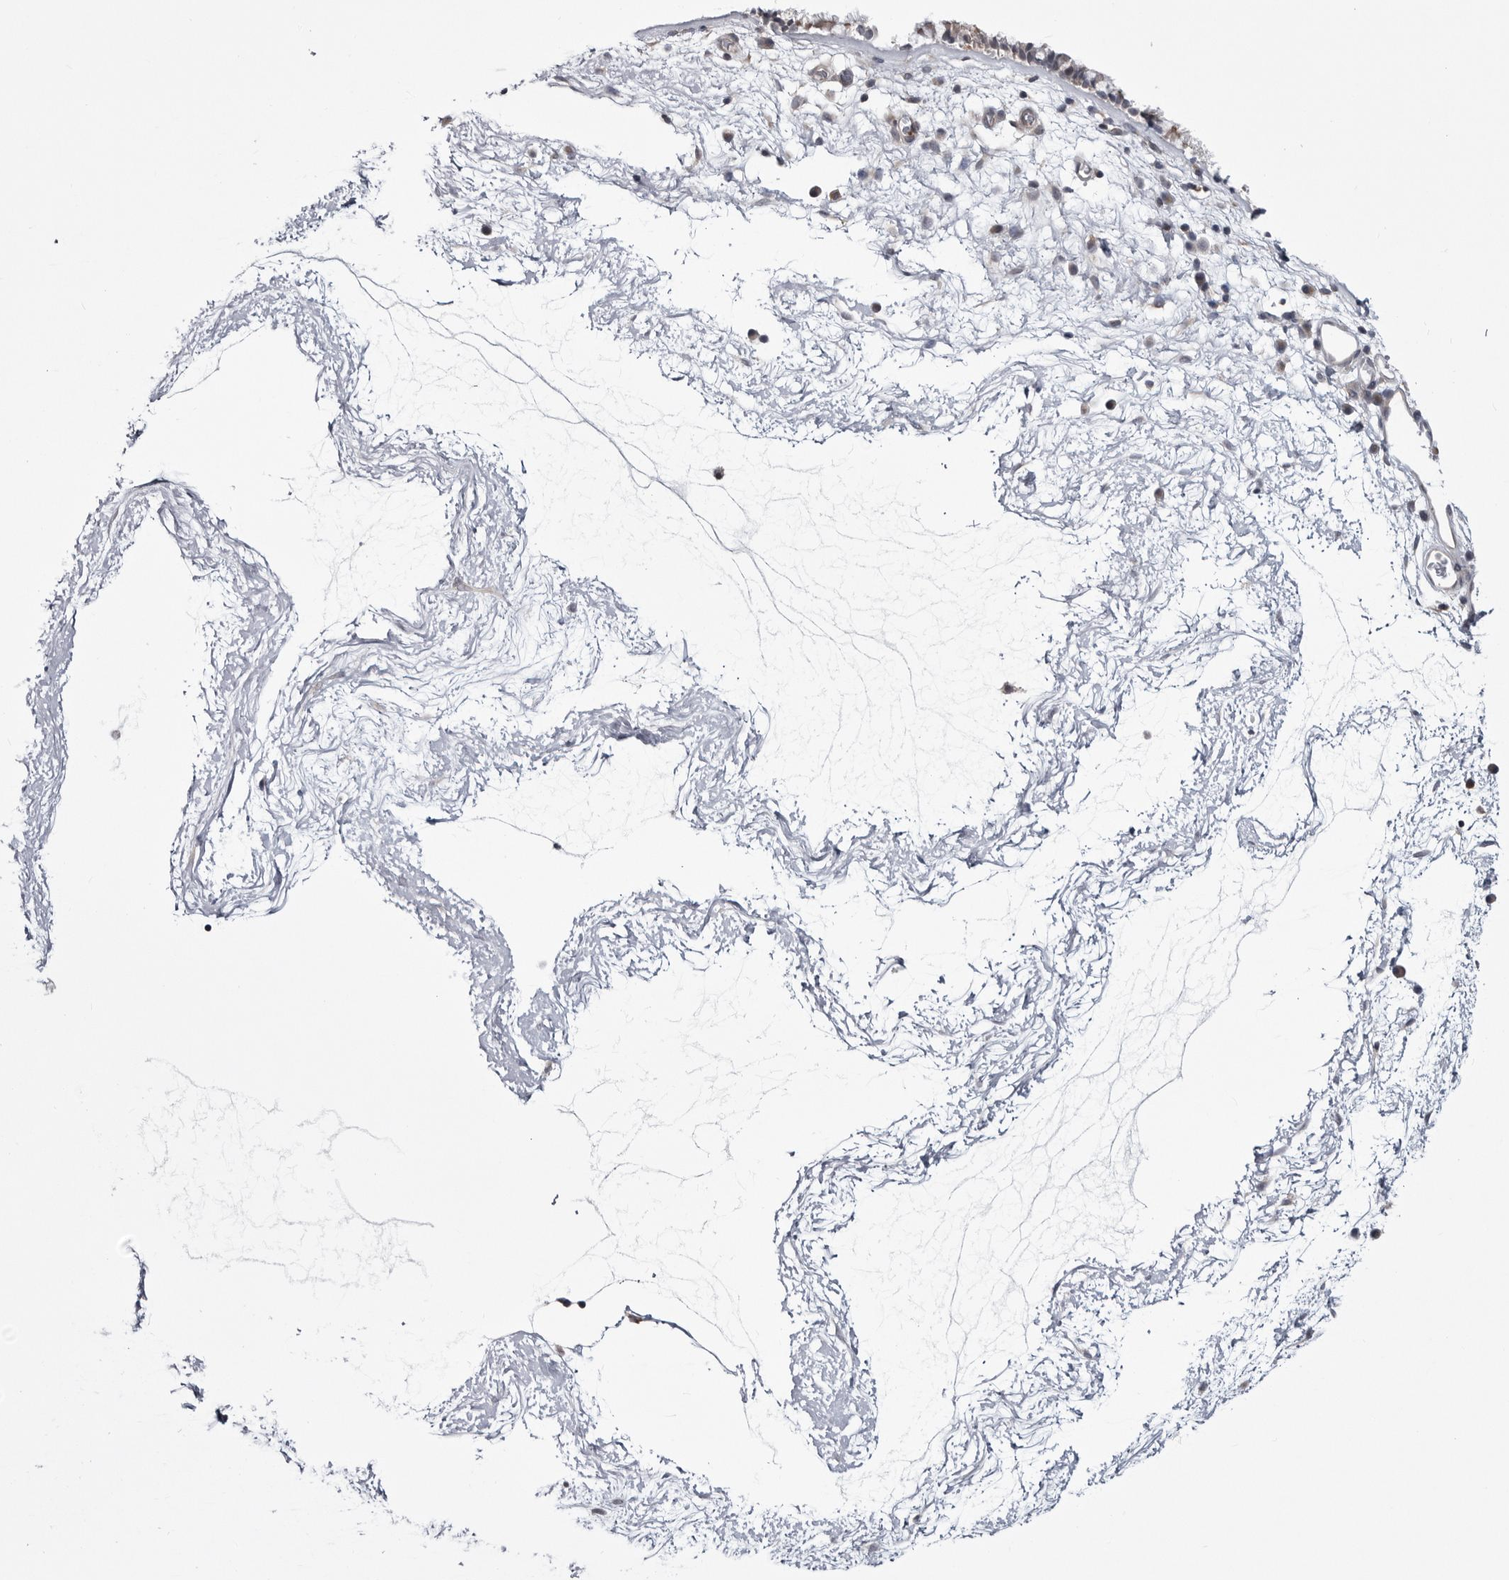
{"staining": {"intensity": "weak", "quantity": ">75%", "location": "cytoplasmic/membranous"}, "tissue": "nasopharynx", "cell_type": "Respiratory epithelial cells", "image_type": "normal", "snomed": [{"axis": "morphology", "description": "Normal tissue, NOS"}, {"axis": "morphology", "description": "Inflammation, NOS"}, {"axis": "topography", "description": "Nasopharynx"}], "caption": "This micrograph shows immunohistochemistry staining of unremarkable nasopharynx, with low weak cytoplasmic/membranous positivity in about >75% of respiratory epithelial cells.", "gene": "CCDC18", "patient": {"sex": "male", "age": 48}}